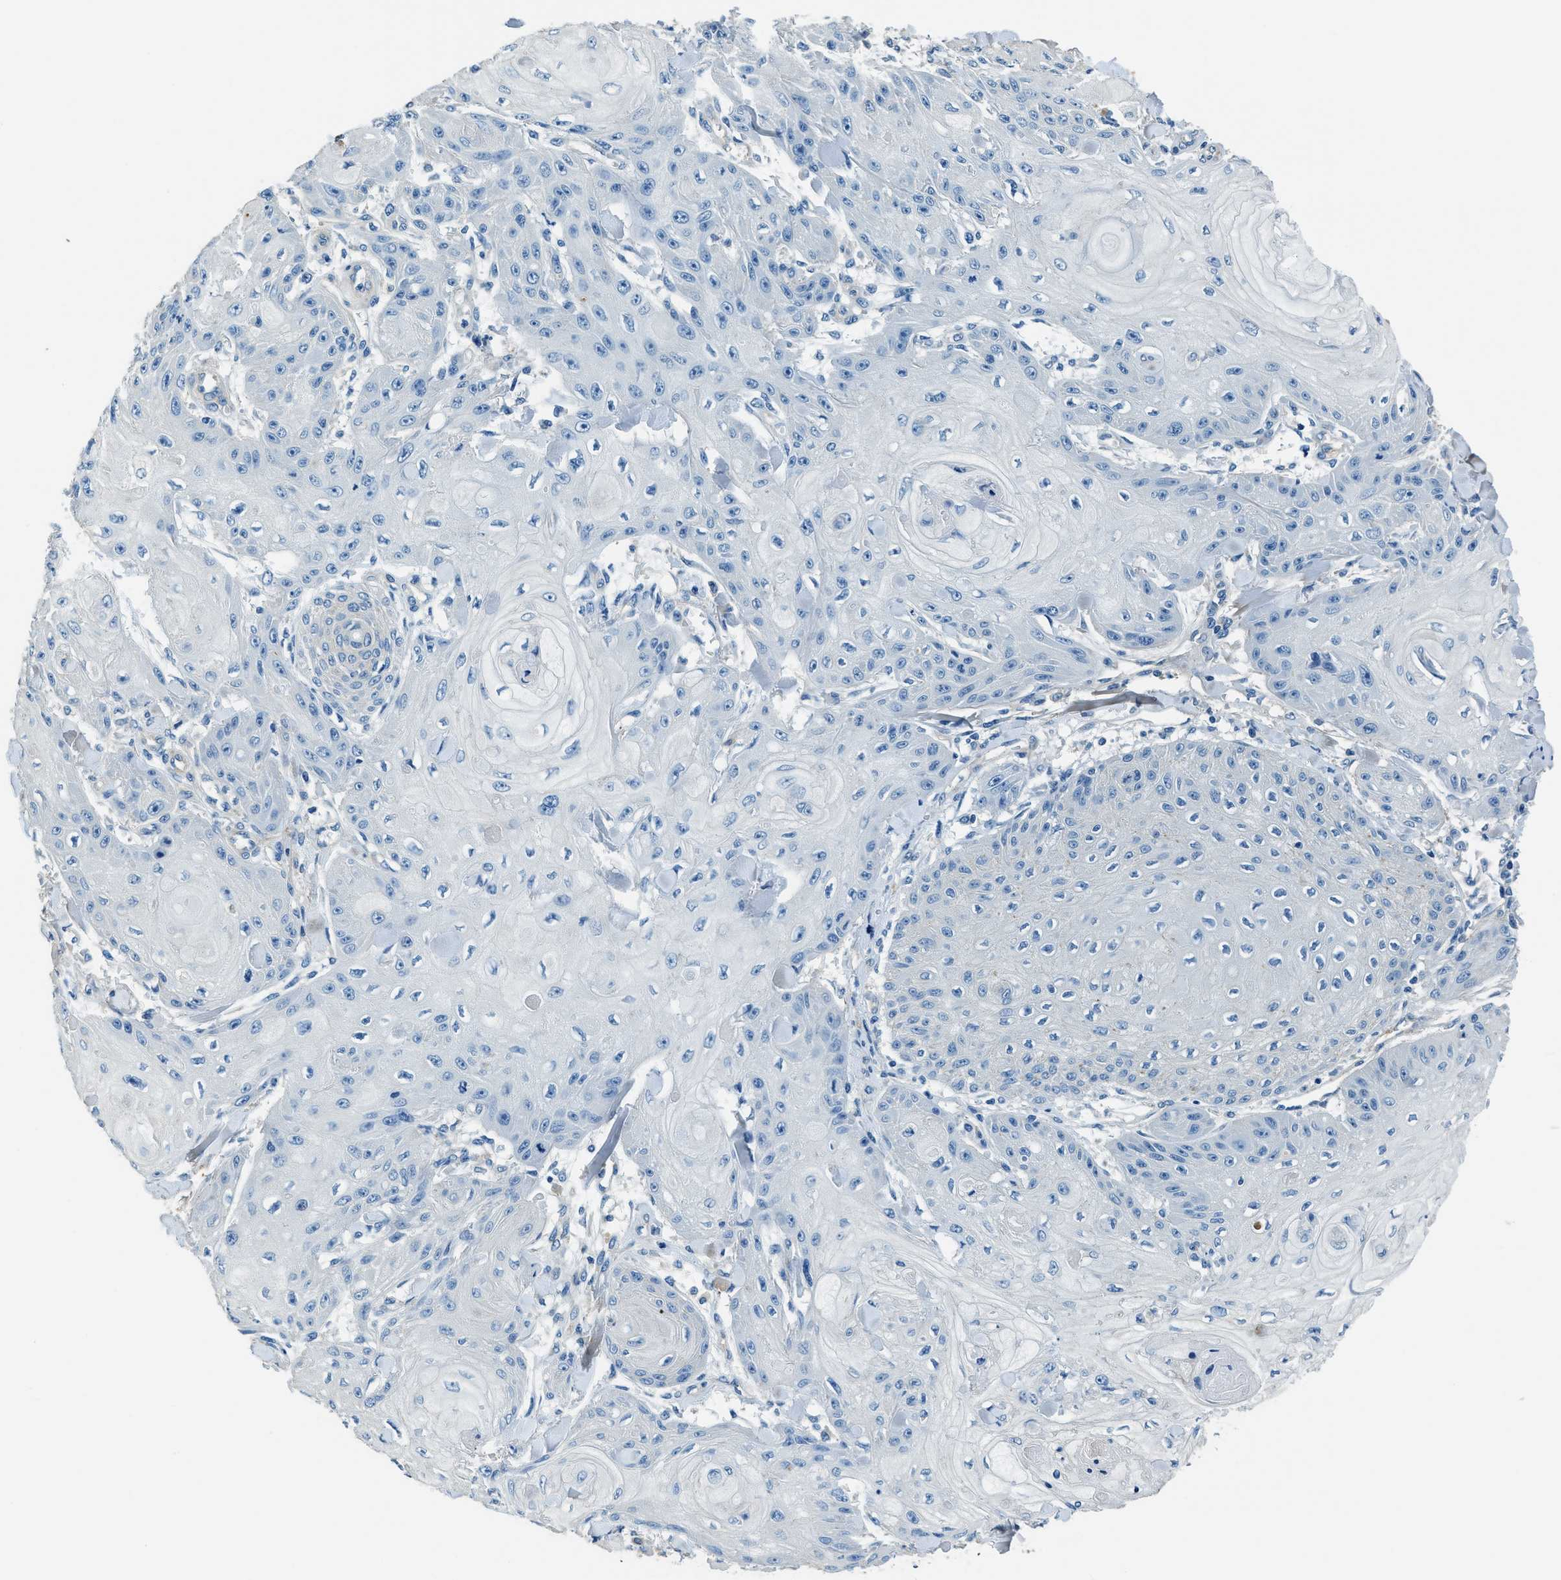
{"staining": {"intensity": "negative", "quantity": "none", "location": "none"}, "tissue": "skin cancer", "cell_type": "Tumor cells", "image_type": "cancer", "snomed": [{"axis": "morphology", "description": "Squamous cell carcinoma, NOS"}, {"axis": "topography", "description": "Skin"}], "caption": "This is a photomicrograph of immunohistochemistry (IHC) staining of squamous cell carcinoma (skin), which shows no staining in tumor cells.", "gene": "TMEM186", "patient": {"sex": "male", "age": 74}}